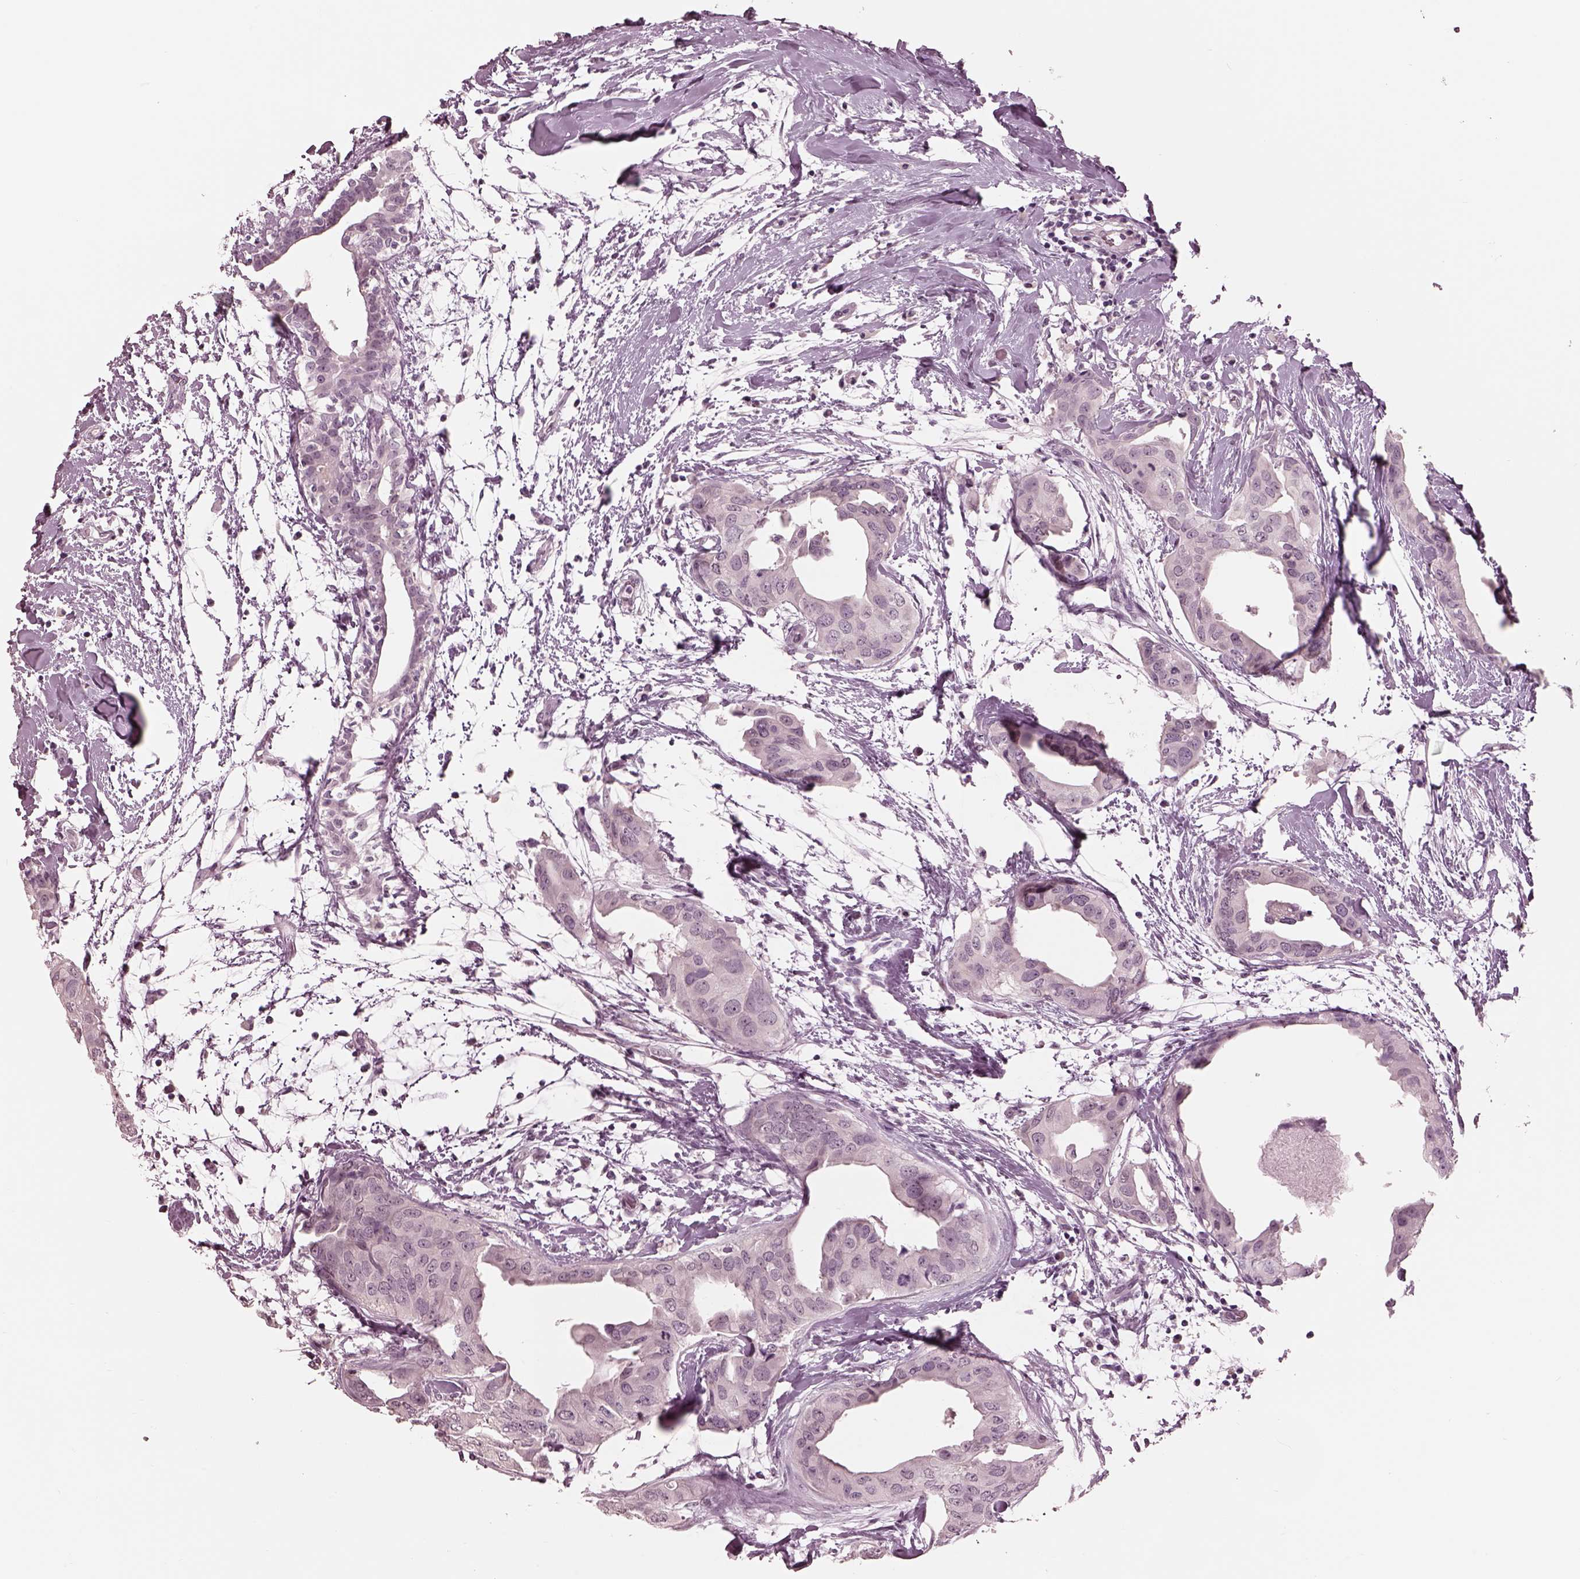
{"staining": {"intensity": "negative", "quantity": "none", "location": "none"}, "tissue": "breast cancer", "cell_type": "Tumor cells", "image_type": "cancer", "snomed": [{"axis": "morphology", "description": "Normal tissue, NOS"}, {"axis": "morphology", "description": "Duct carcinoma"}, {"axis": "topography", "description": "Breast"}], "caption": "This photomicrograph is of breast cancer (infiltrating ductal carcinoma) stained with immunohistochemistry to label a protein in brown with the nuclei are counter-stained blue. There is no expression in tumor cells. (DAB (3,3'-diaminobenzidine) immunohistochemistry (IHC) visualized using brightfield microscopy, high magnification).", "gene": "GARIN4", "patient": {"sex": "female", "age": 40}}